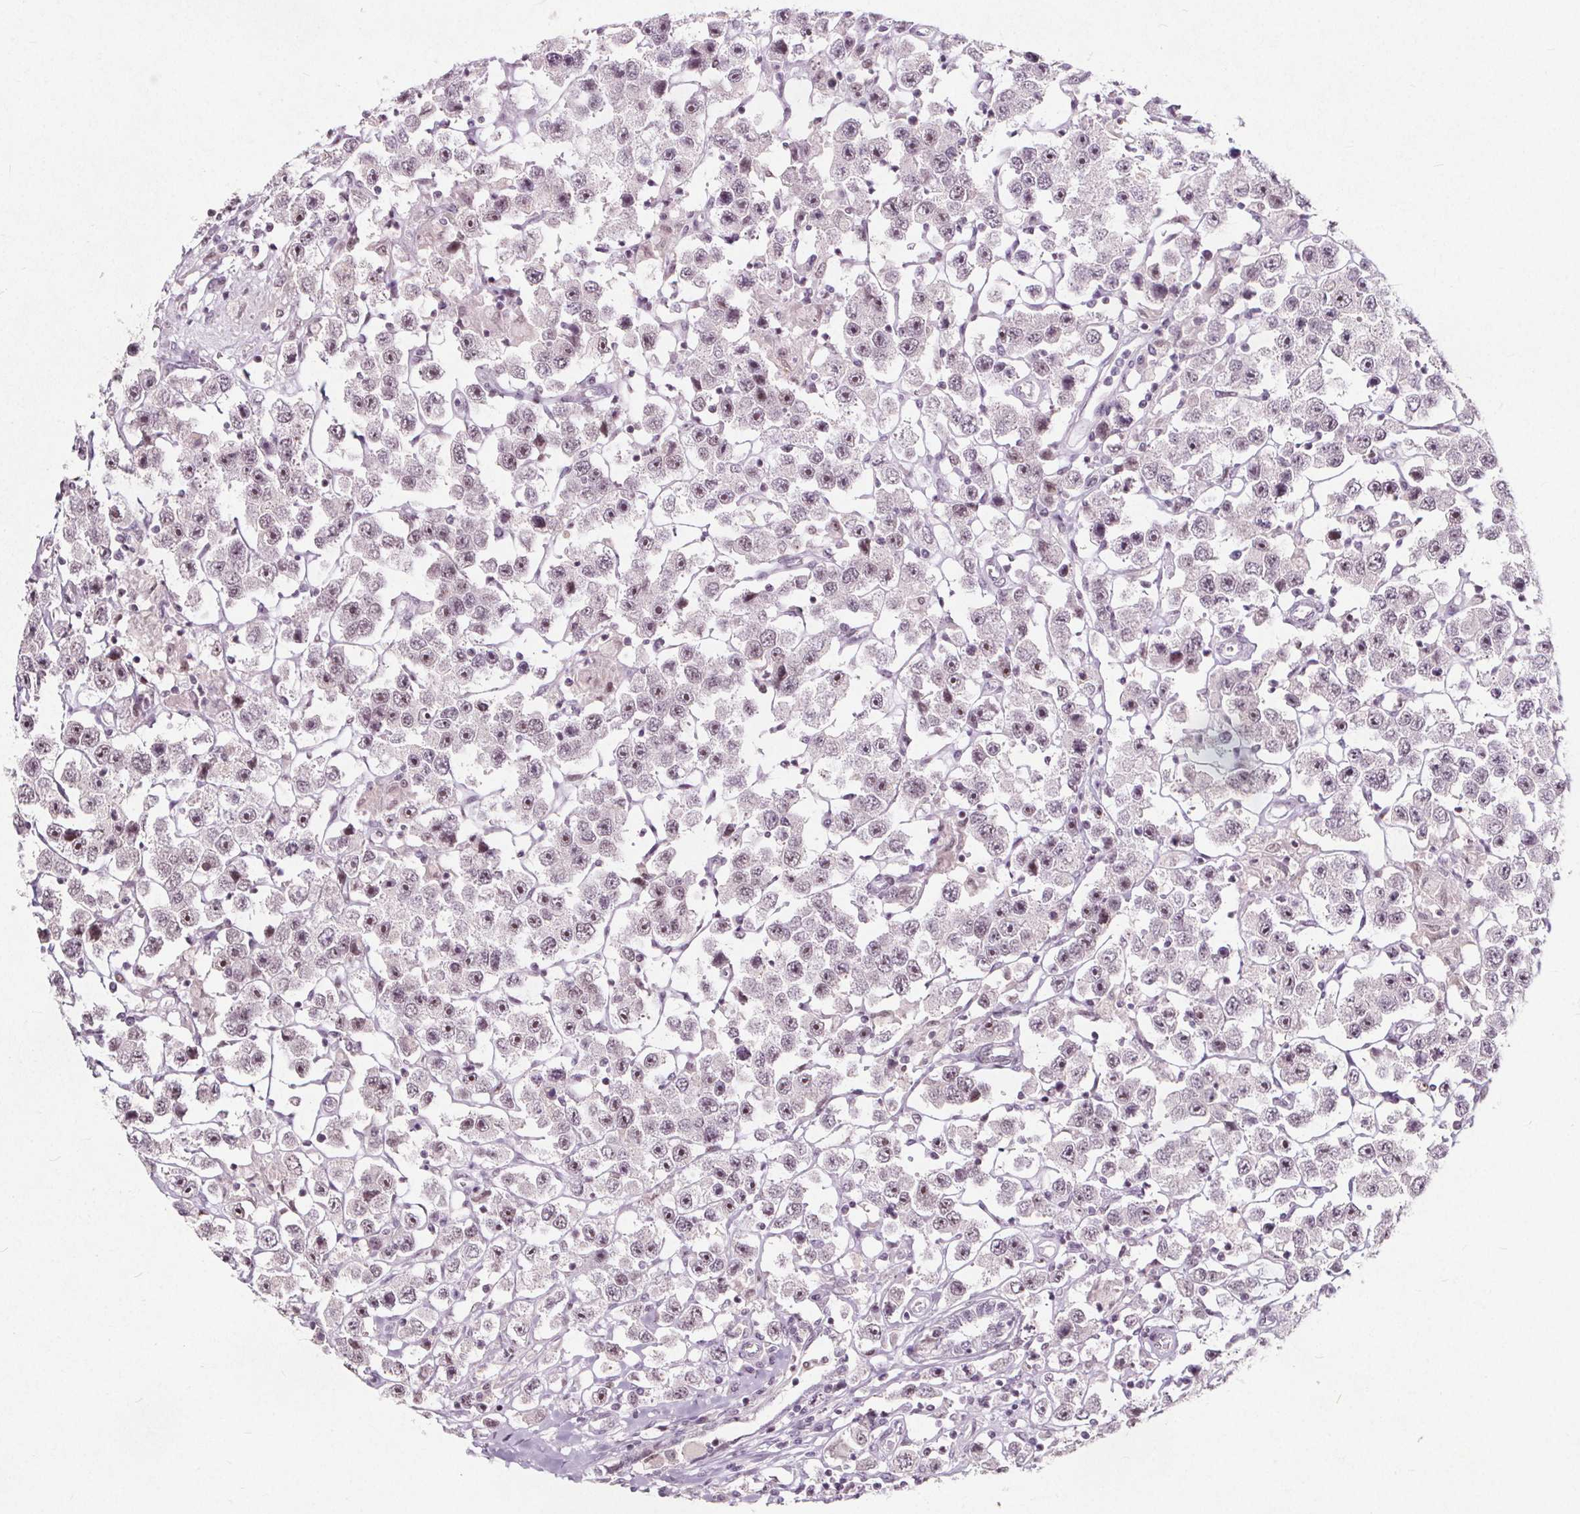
{"staining": {"intensity": "weak", "quantity": "25%-75%", "location": "nuclear"}, "tissue": "testis cancer", "cell_type": "Tumor cells", "image_type": "cancer", "snomed": [{"axis": "morphology", "description": "Seminoma, NOS"}, {"axis": "topography", "description": "Testis"}], "caption": "Immunohistochemical staining of testis cancer exhibits weak nuclear protein staining in about 25%-75% of tumor cells. (DAB (3,3'-diaminobenzidine) IHC, brown staining for protein, blue staining for nuclei).", "gene": "TAF6L", "patient": {"sex": "male", "age": 45}}